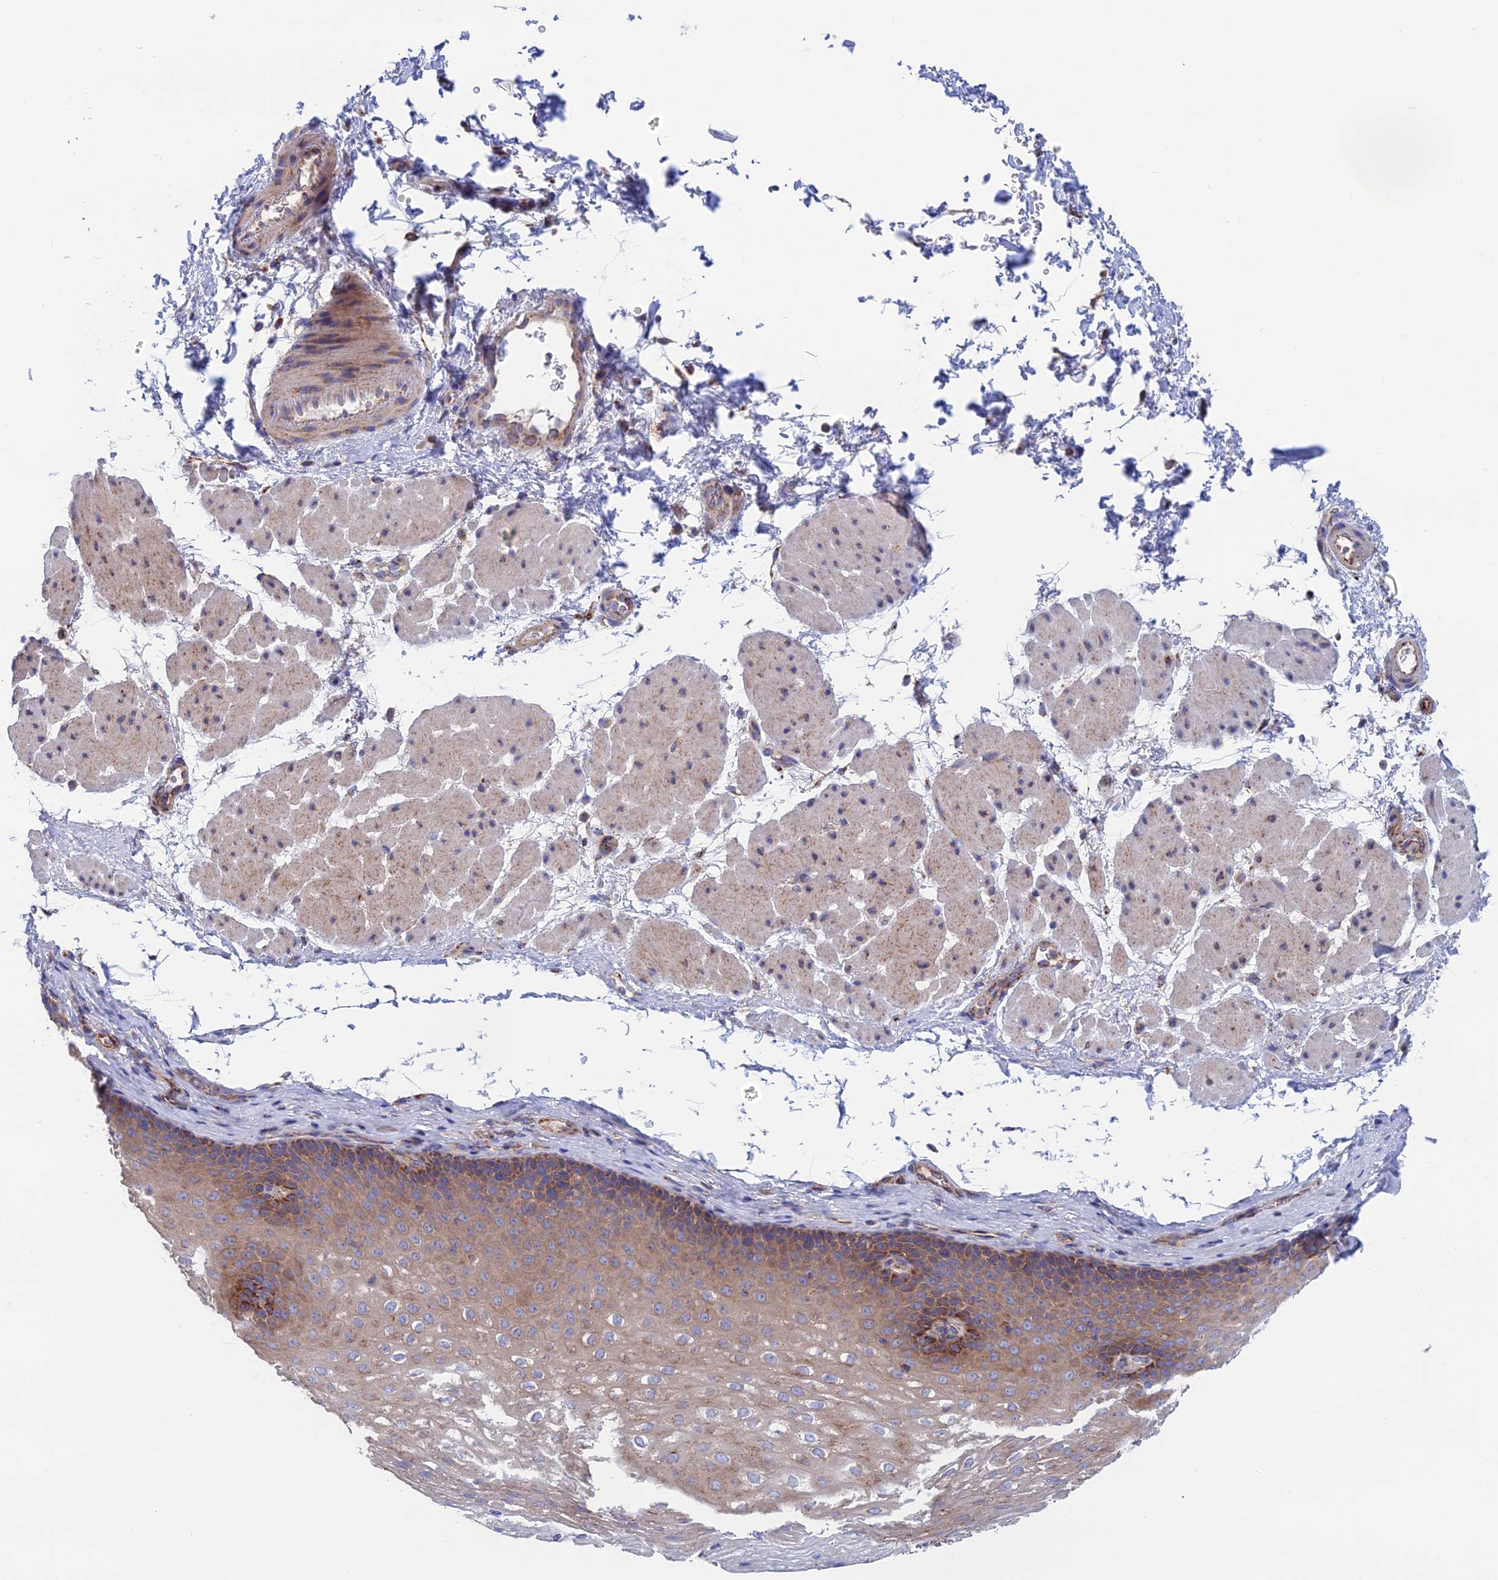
{"staining": {"intensity": "moderate", "quantity": "25%-75%", "location": "cytoplasmic/membranous"}, "tissue": "esophagus", "cell_type": "Squamous epithelial cells", "image_type": "normal", "snomed": [{"axis": "morphology", "description": "Normal tissue, NOS"}, {"axis": "topography", "description": "Esophagus"}], "caption": "This photomicrograph shows benign esophagus stained with immunohistochemistry (IHC) to label a protein in brown. The cytoplasmic/membranous of squamous epithelial cells show moderate positivity for the protein. Nuclei are counter-stained blue.", "gene": "WDR83", "patient": {"sex": "female", "age": 66}}